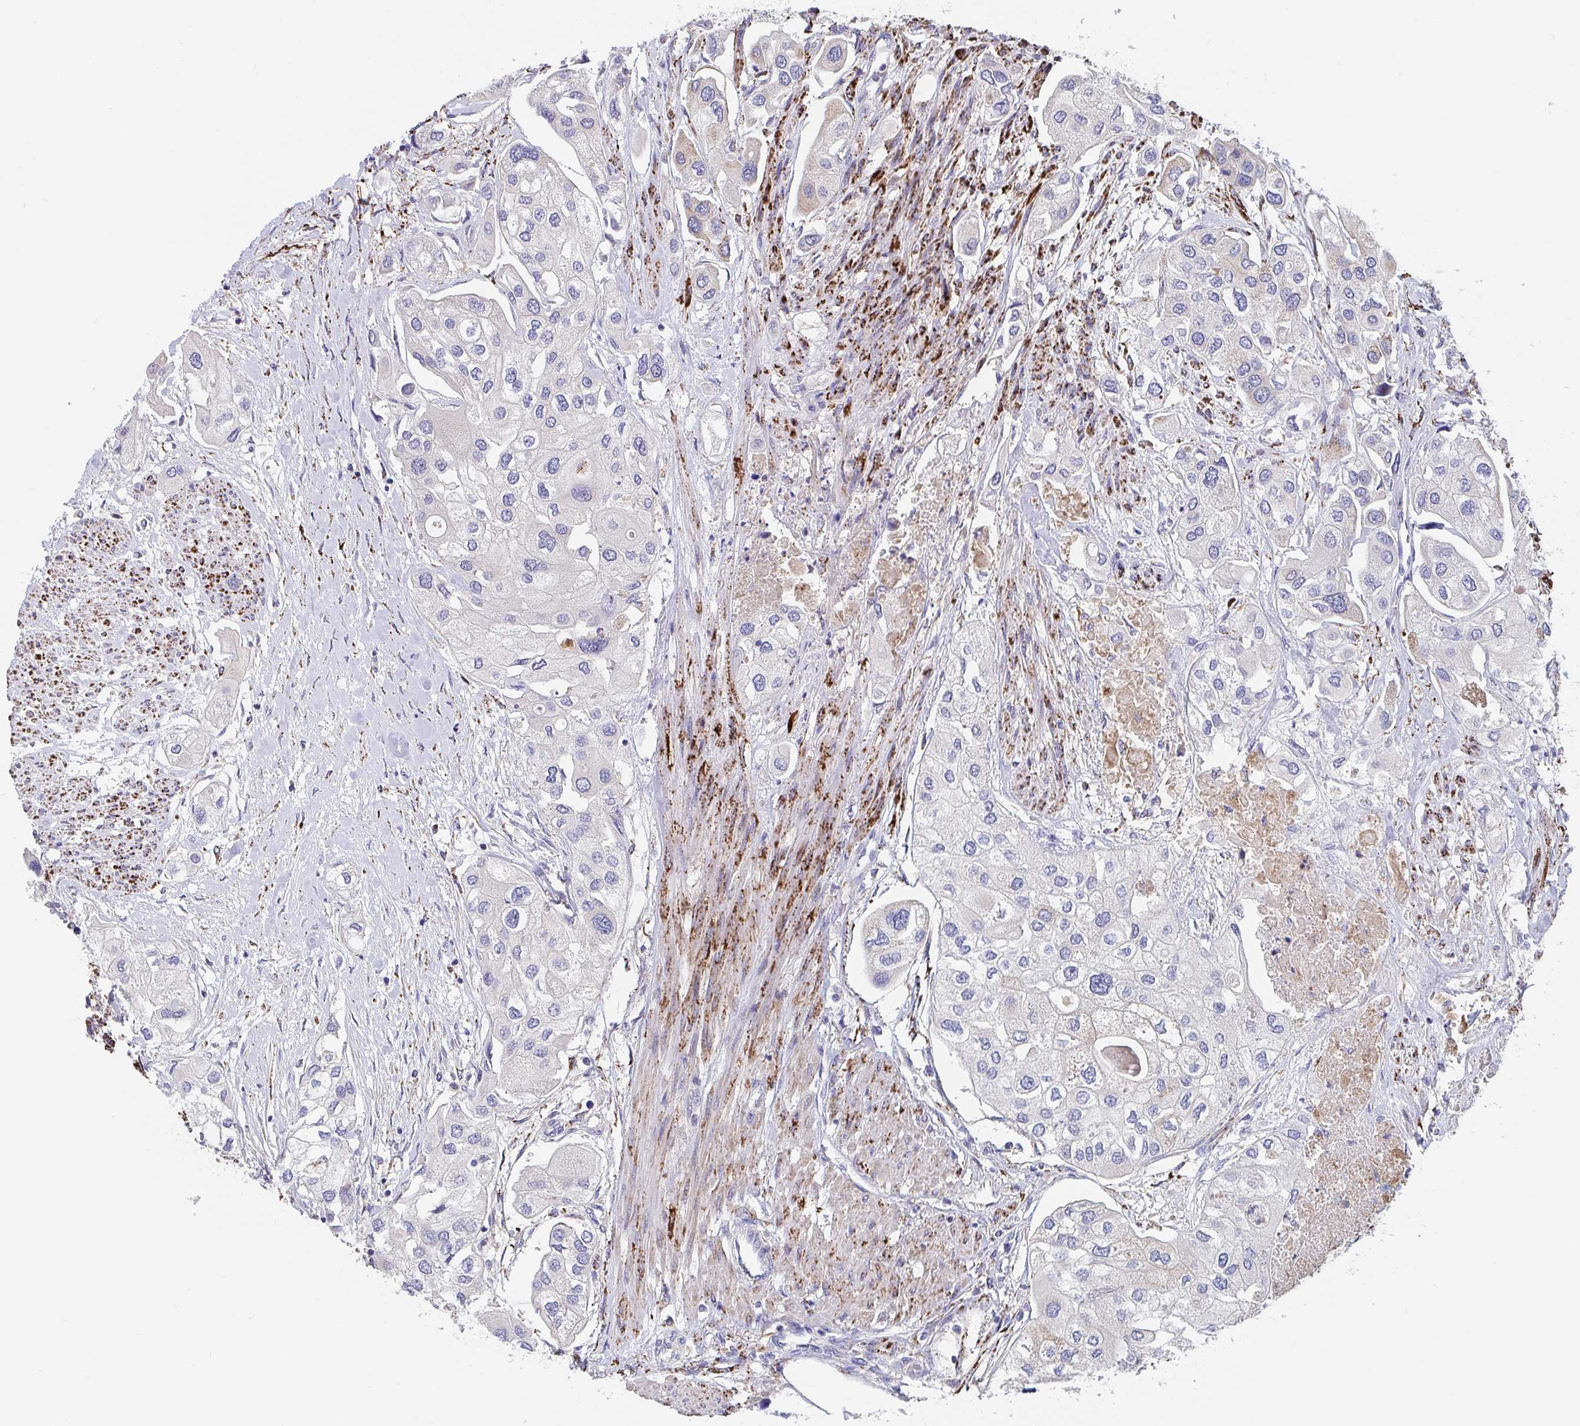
{"staining": {"intensity": "weak", "quantity": "<25%", "location": "cytoplasmic/membranous"}, "tissue": "urothelial cancer", "cell_type": "Tumor cells", "image_type": "cancer", "snomed": [{"axis": "morphology", "description": "Urothelial carcinoma, High grade"}, {"axis": "topography", "description": "Urinary bladder"}], "caption": "Immunohistochemical staining of urothelial cancer exhibits no significant positivity in tumor cells.", "gene": "FAM156B", "patient": {"sex": "male", "age": 64}}